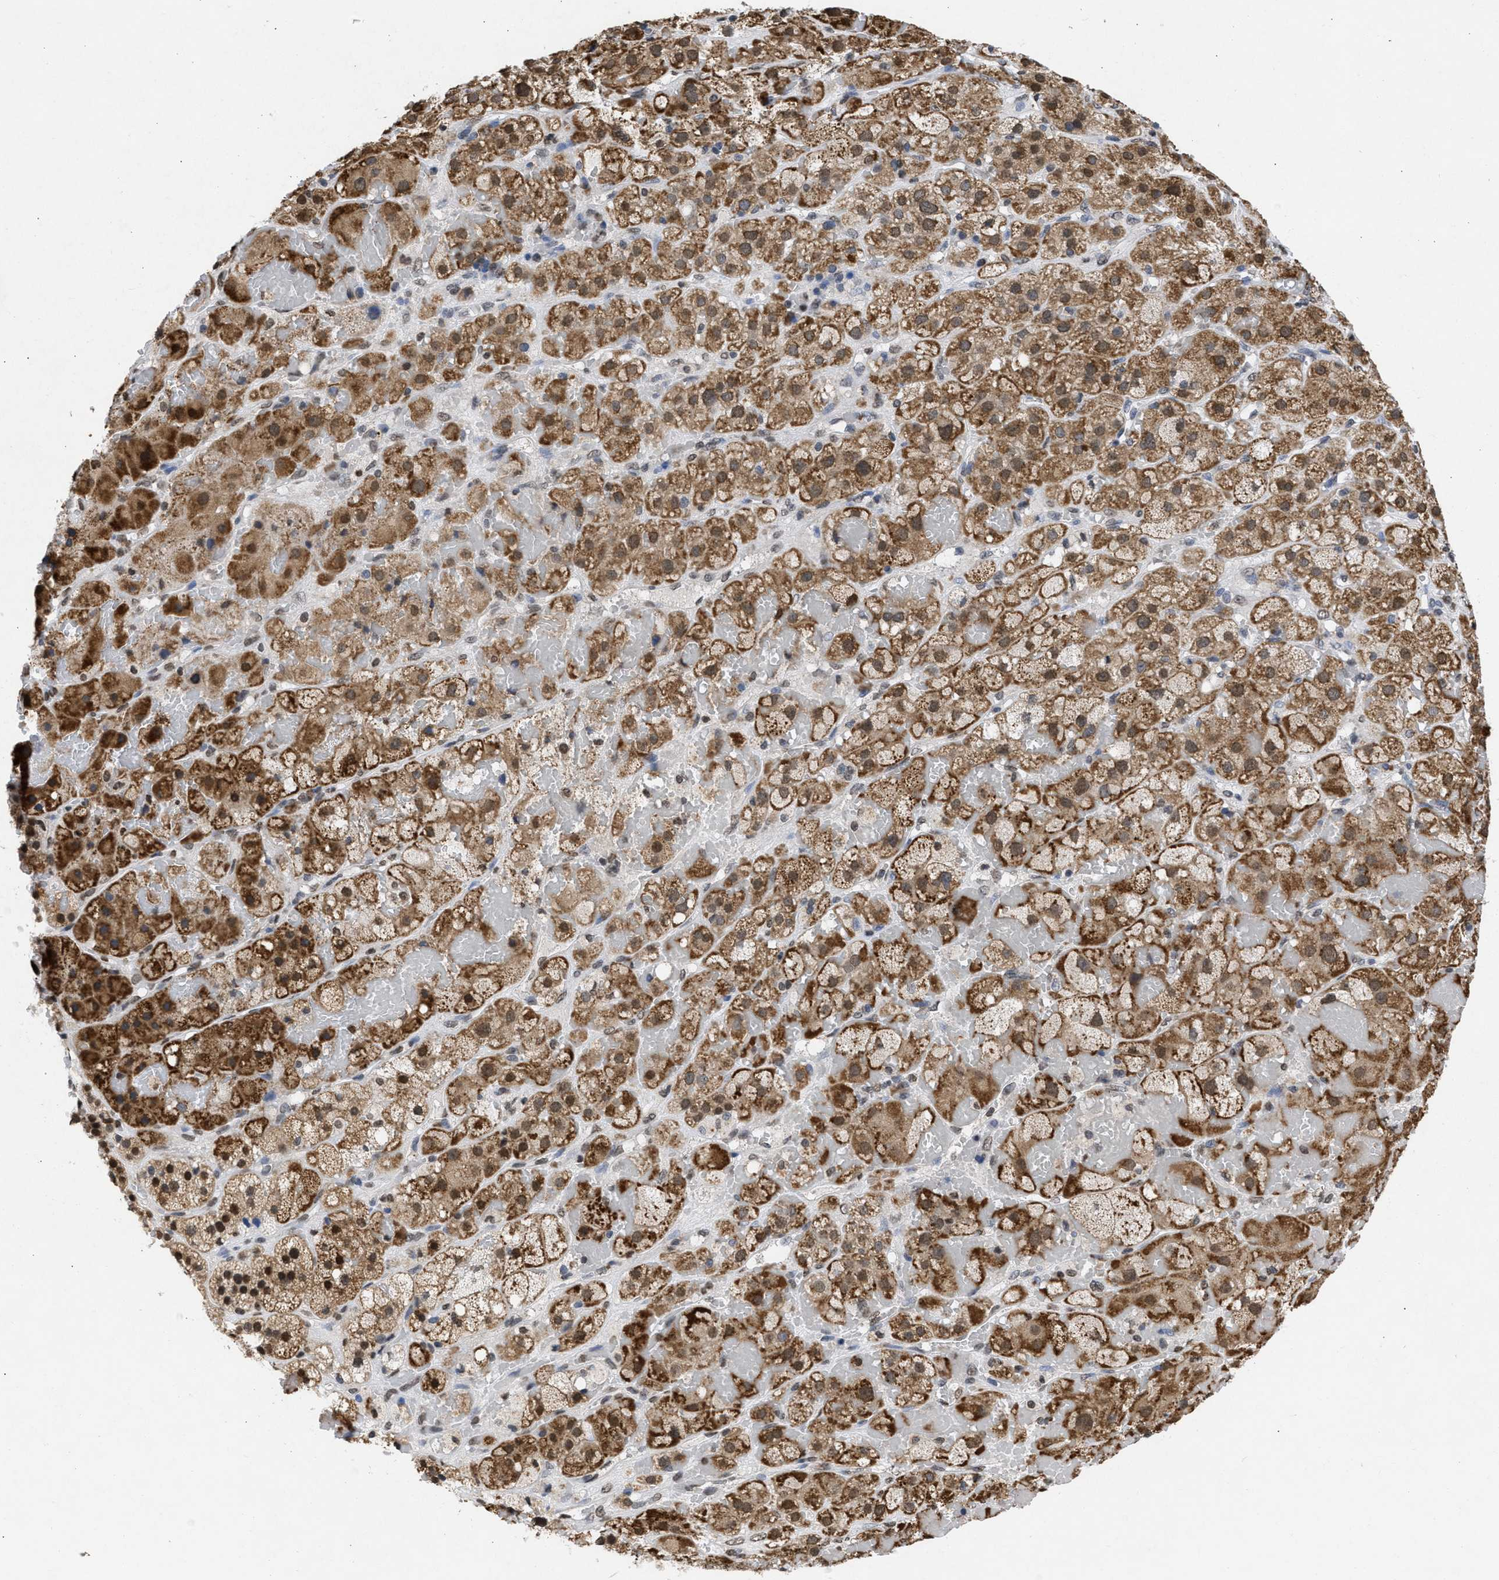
{"staining": {"intensity": "strong", "quantity": ">75%", "location": "cytoplasmic/membranous,nuclear"}, "tissue": "adrenal gland", "cell_type": "Glandular cells", "image_type": "normal", "snomed": [{"axis": "morphology", "description": "Normal tissue, NOS"}, {"axis": "topography", "description": "Adrenal gland"}], "caption": "Normal adrenal gland was stained to show a protein in brown. There is high levels of strong cytoplasmic/membranous,nuclear expression in about >75% of glandular cells.", "gene": "NUP35", "patient": {"sex": "female", "age": 47}}